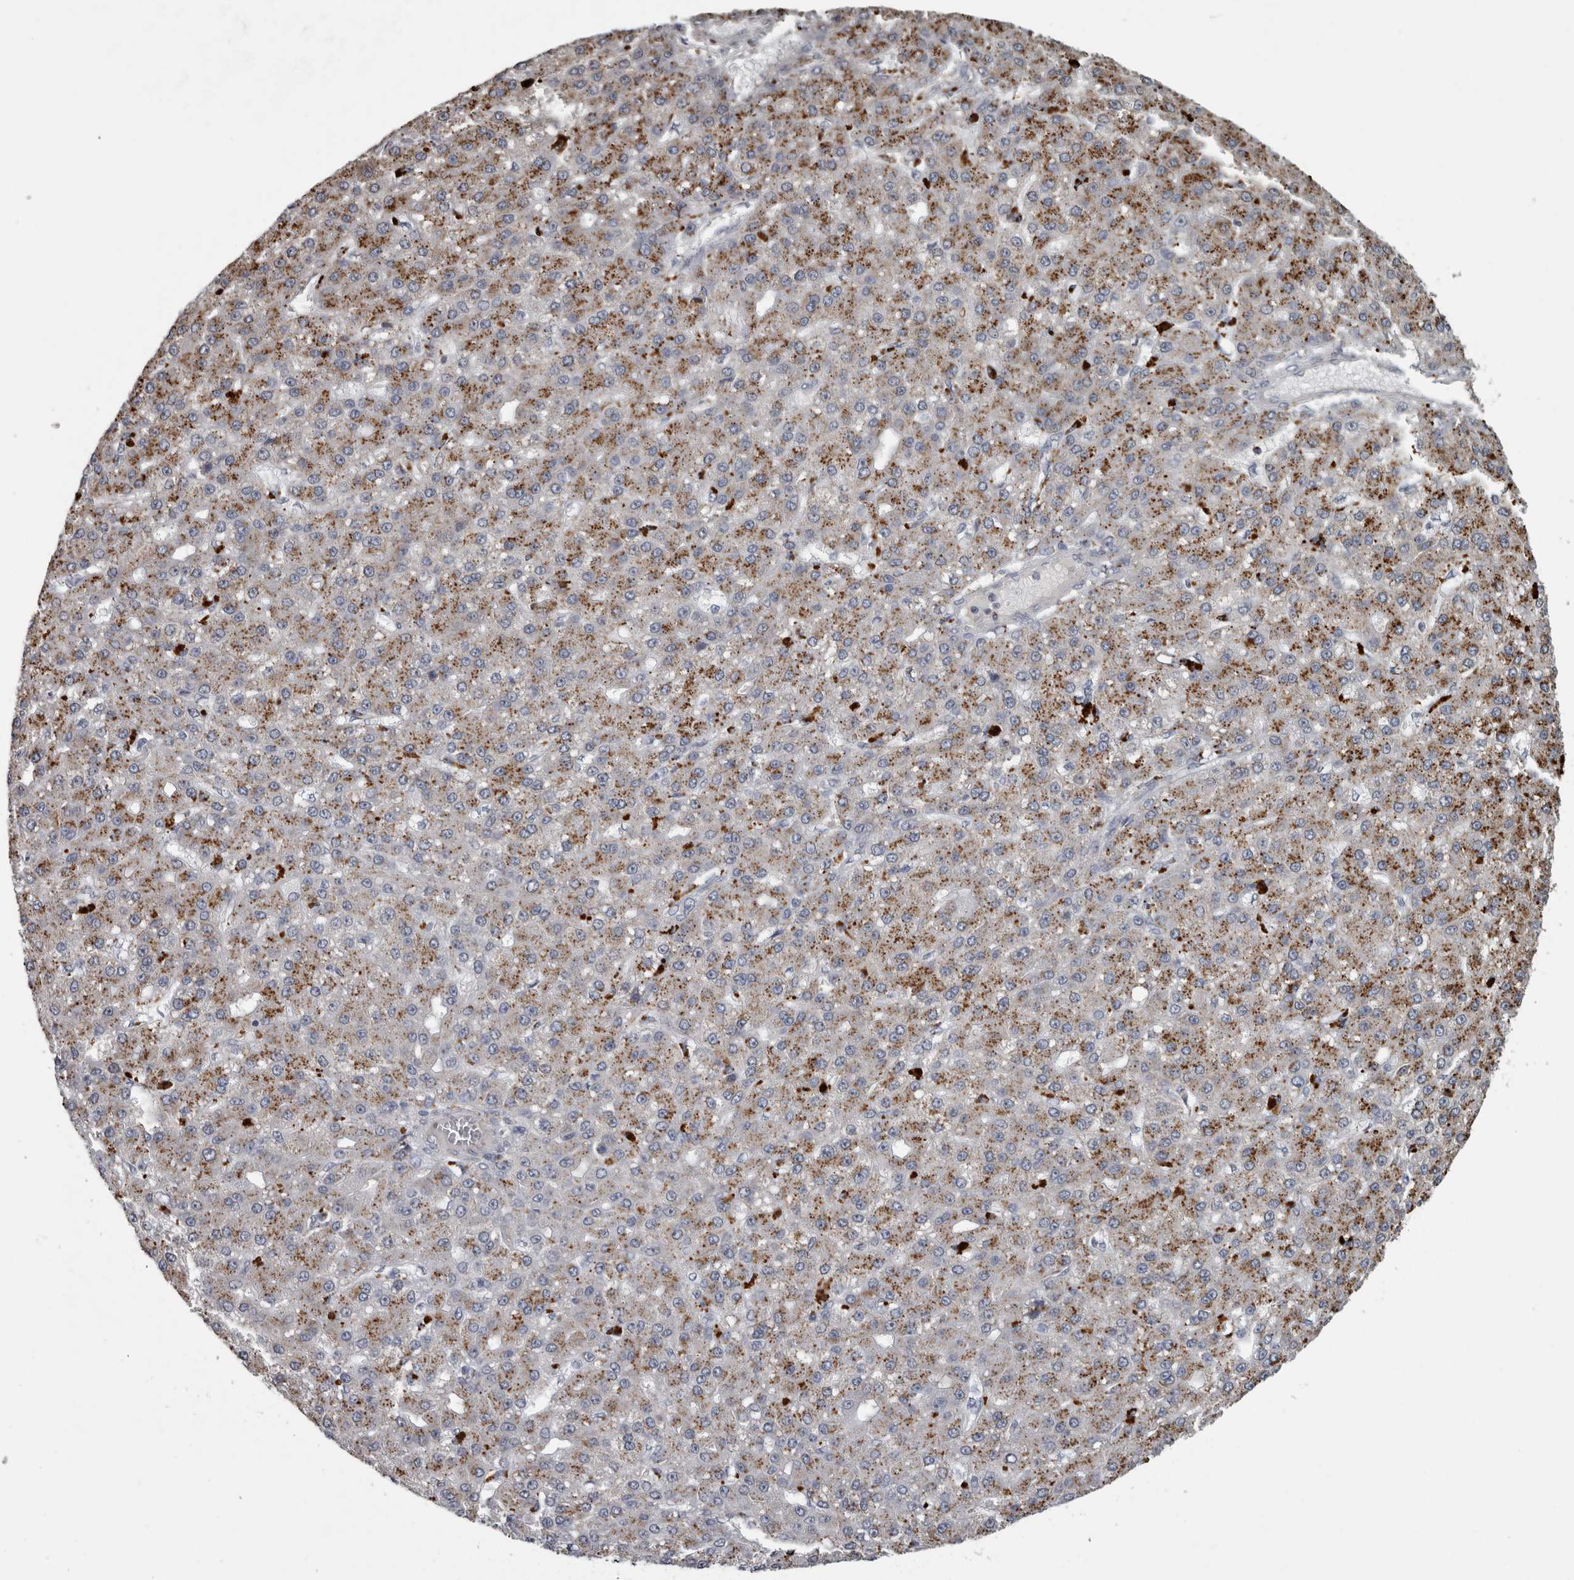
{"staining": {"intensity": "moderate", "quantity": ">75%", "location": "cytoplasmic/membranous"}, "tissue": "liver cancer", "cell_type": "Tumor cells", "image_type": "cancer", "snomed": [{"axis": "morphology", "description": "Carcinoma, Hepatocellular, NOS"}, {"axis": "topography", "description": "Liver"}], "caption": "Protein analysis of liver cancer (hepatocellular carcinoma) tissue reveals moderate cytoplasmic/membranous expression in approximately >75% of tumor cells. Nuclei are stained in blue.", "gene": "NAAA", "patient": {"sex": "male", "age": 67}}